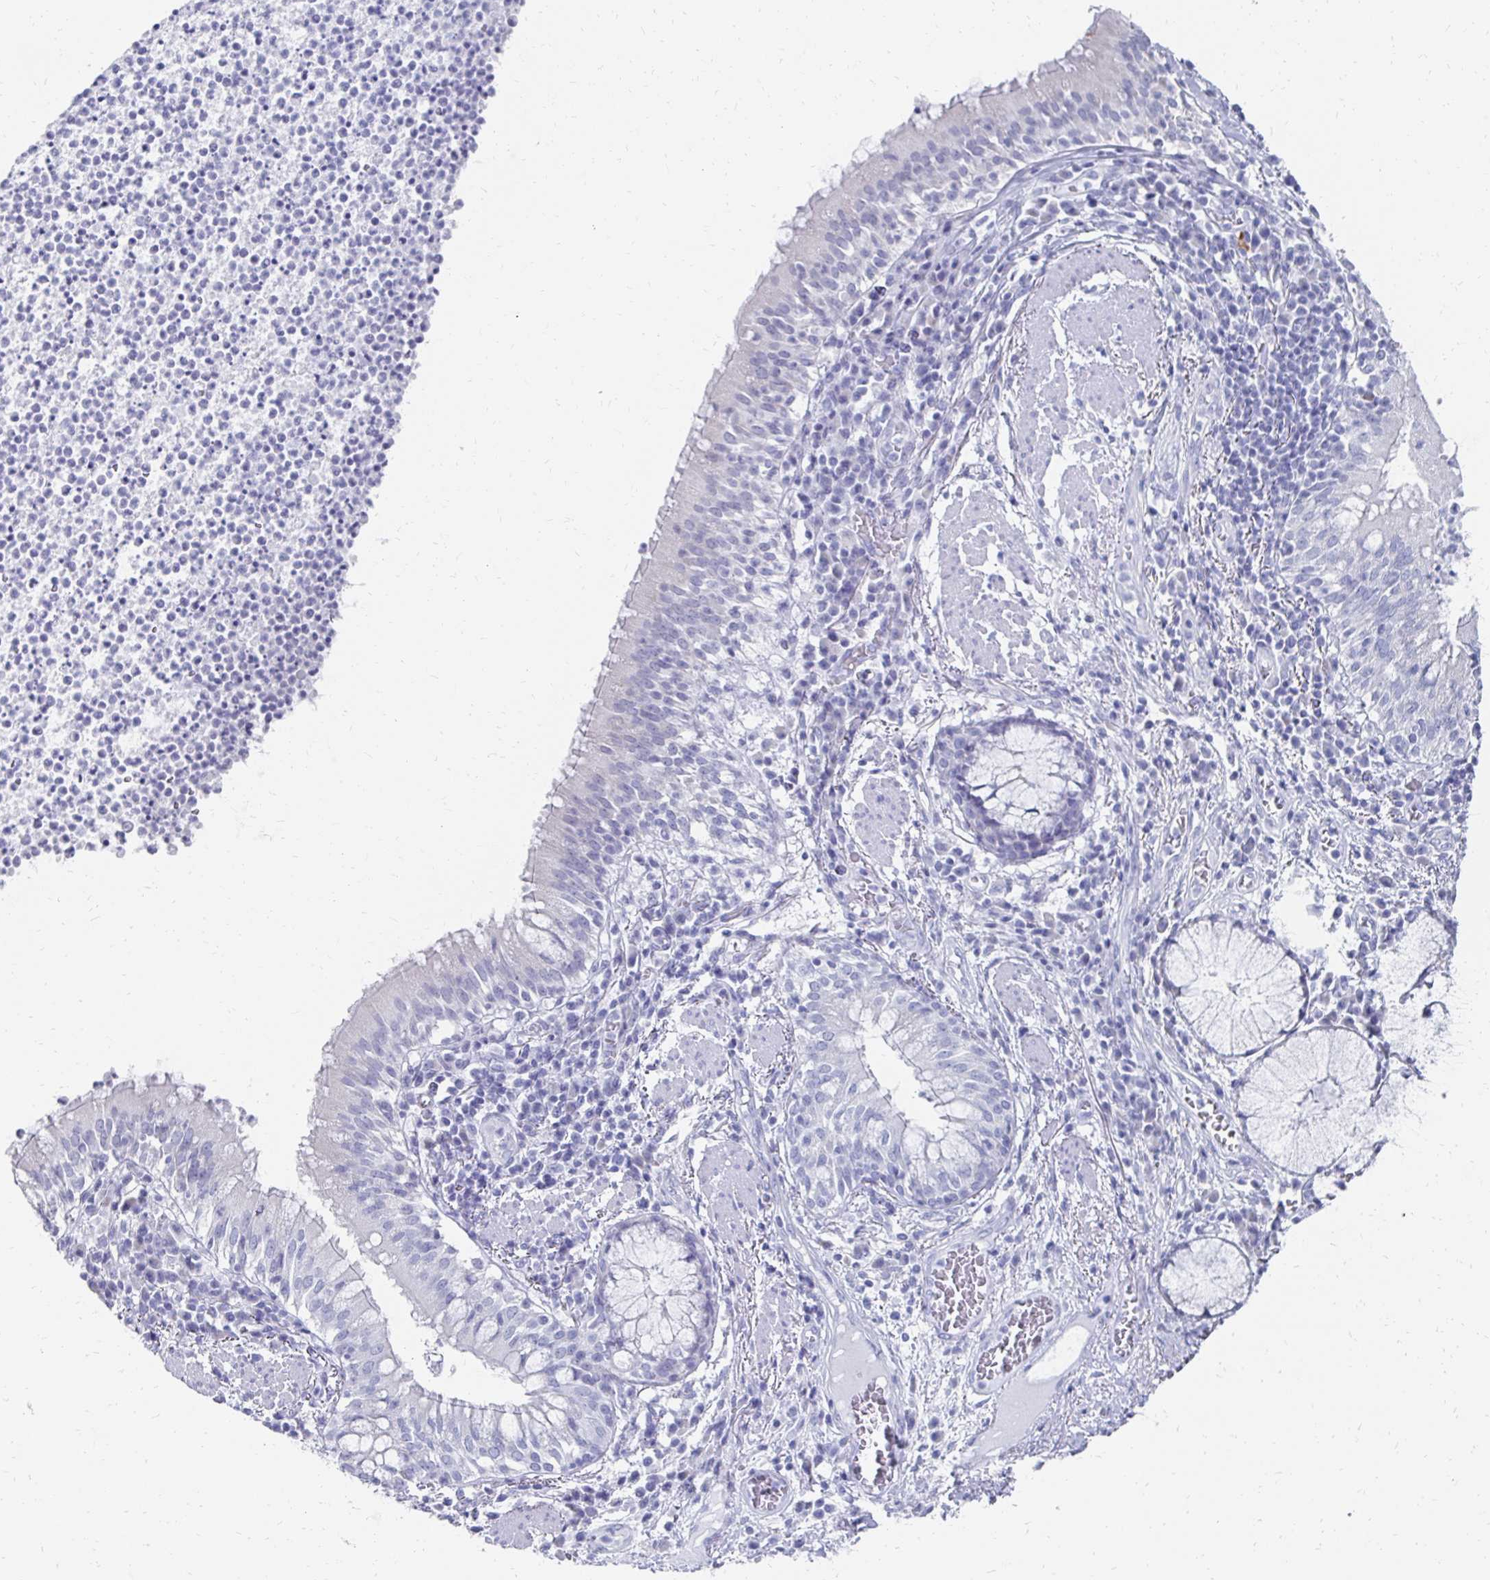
{"staining": {"intensity": "negative", "quantity": "none", "location": "none"}, "tissue": "bronchus", "cell_type": "Respiratory epithelial cells", "image_type": "normal", "snomed": [{"axis": "morphology", "description": "Normal tissue, NOS"}, {"axis": "topography", "description": "Lymph node"}, {"axis": "topography", "description": "Bronchus"}], "caption": "Respiratory epithelial cells show no significant staining in unremarkable bronchus.", "gene": "SYCP3", "patient": {"sex": "male", "age": 56}}